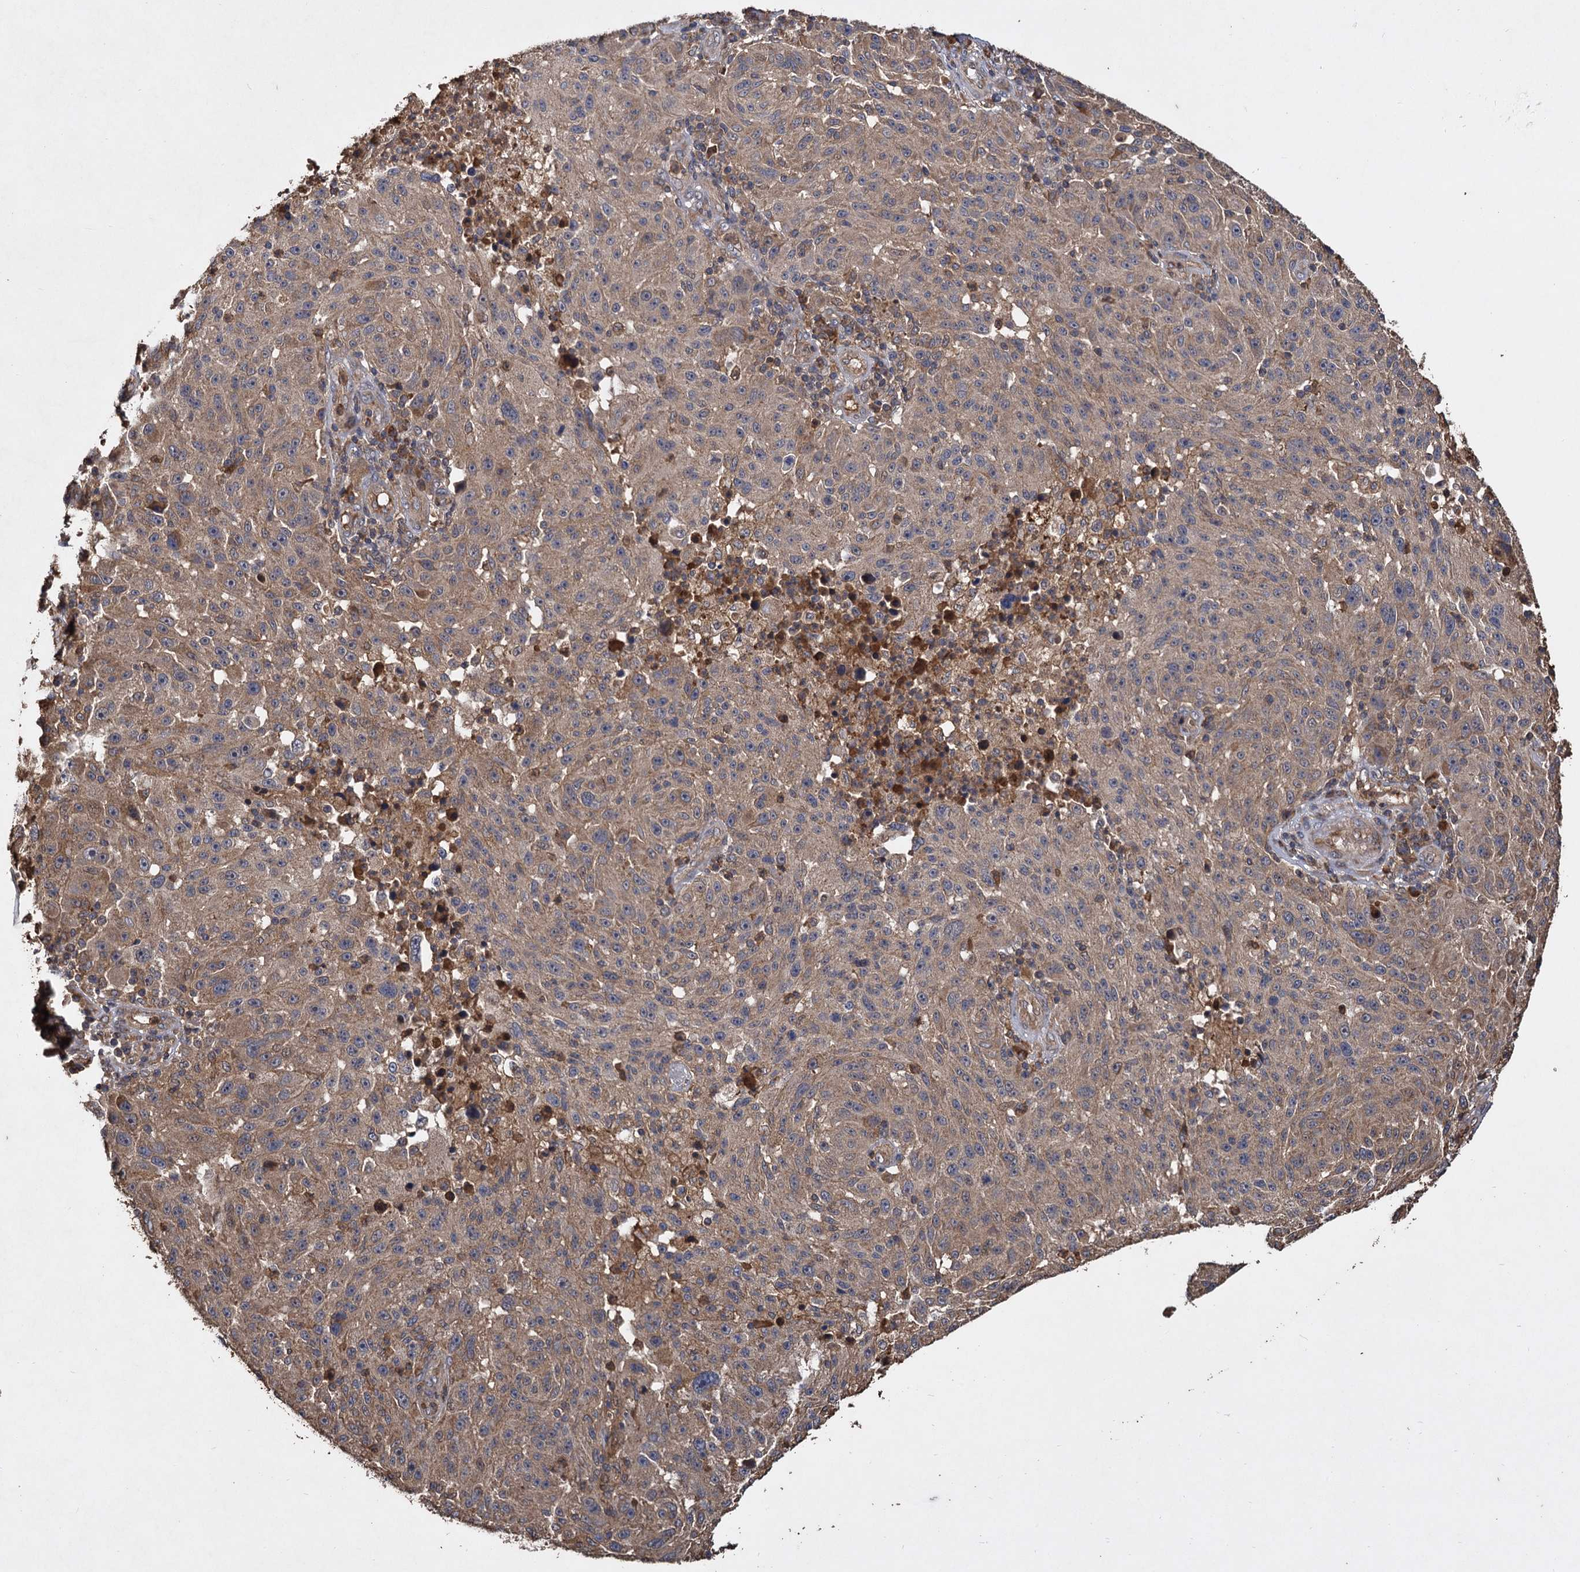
{"staining": {"intensity": "weak", "quantity": ">75%", "location": "cytoplasmic/membranous"}, "tissue": "melanoma", "cell_type": "Tumor cells", "image_type": "cancer", "snomed": [{"axis": "morphology", "description": "Malignant melanoma, NOS"}, {"axis": "topography", "description": "Skin"}], "caption": "A photomicrograph of human melanoma stained for a protein exhibits weak cytoplasmic/membranous brown staining in tumor cells.", "gene": "GCLC", "patient": {"sex": "male", "age": 53}}